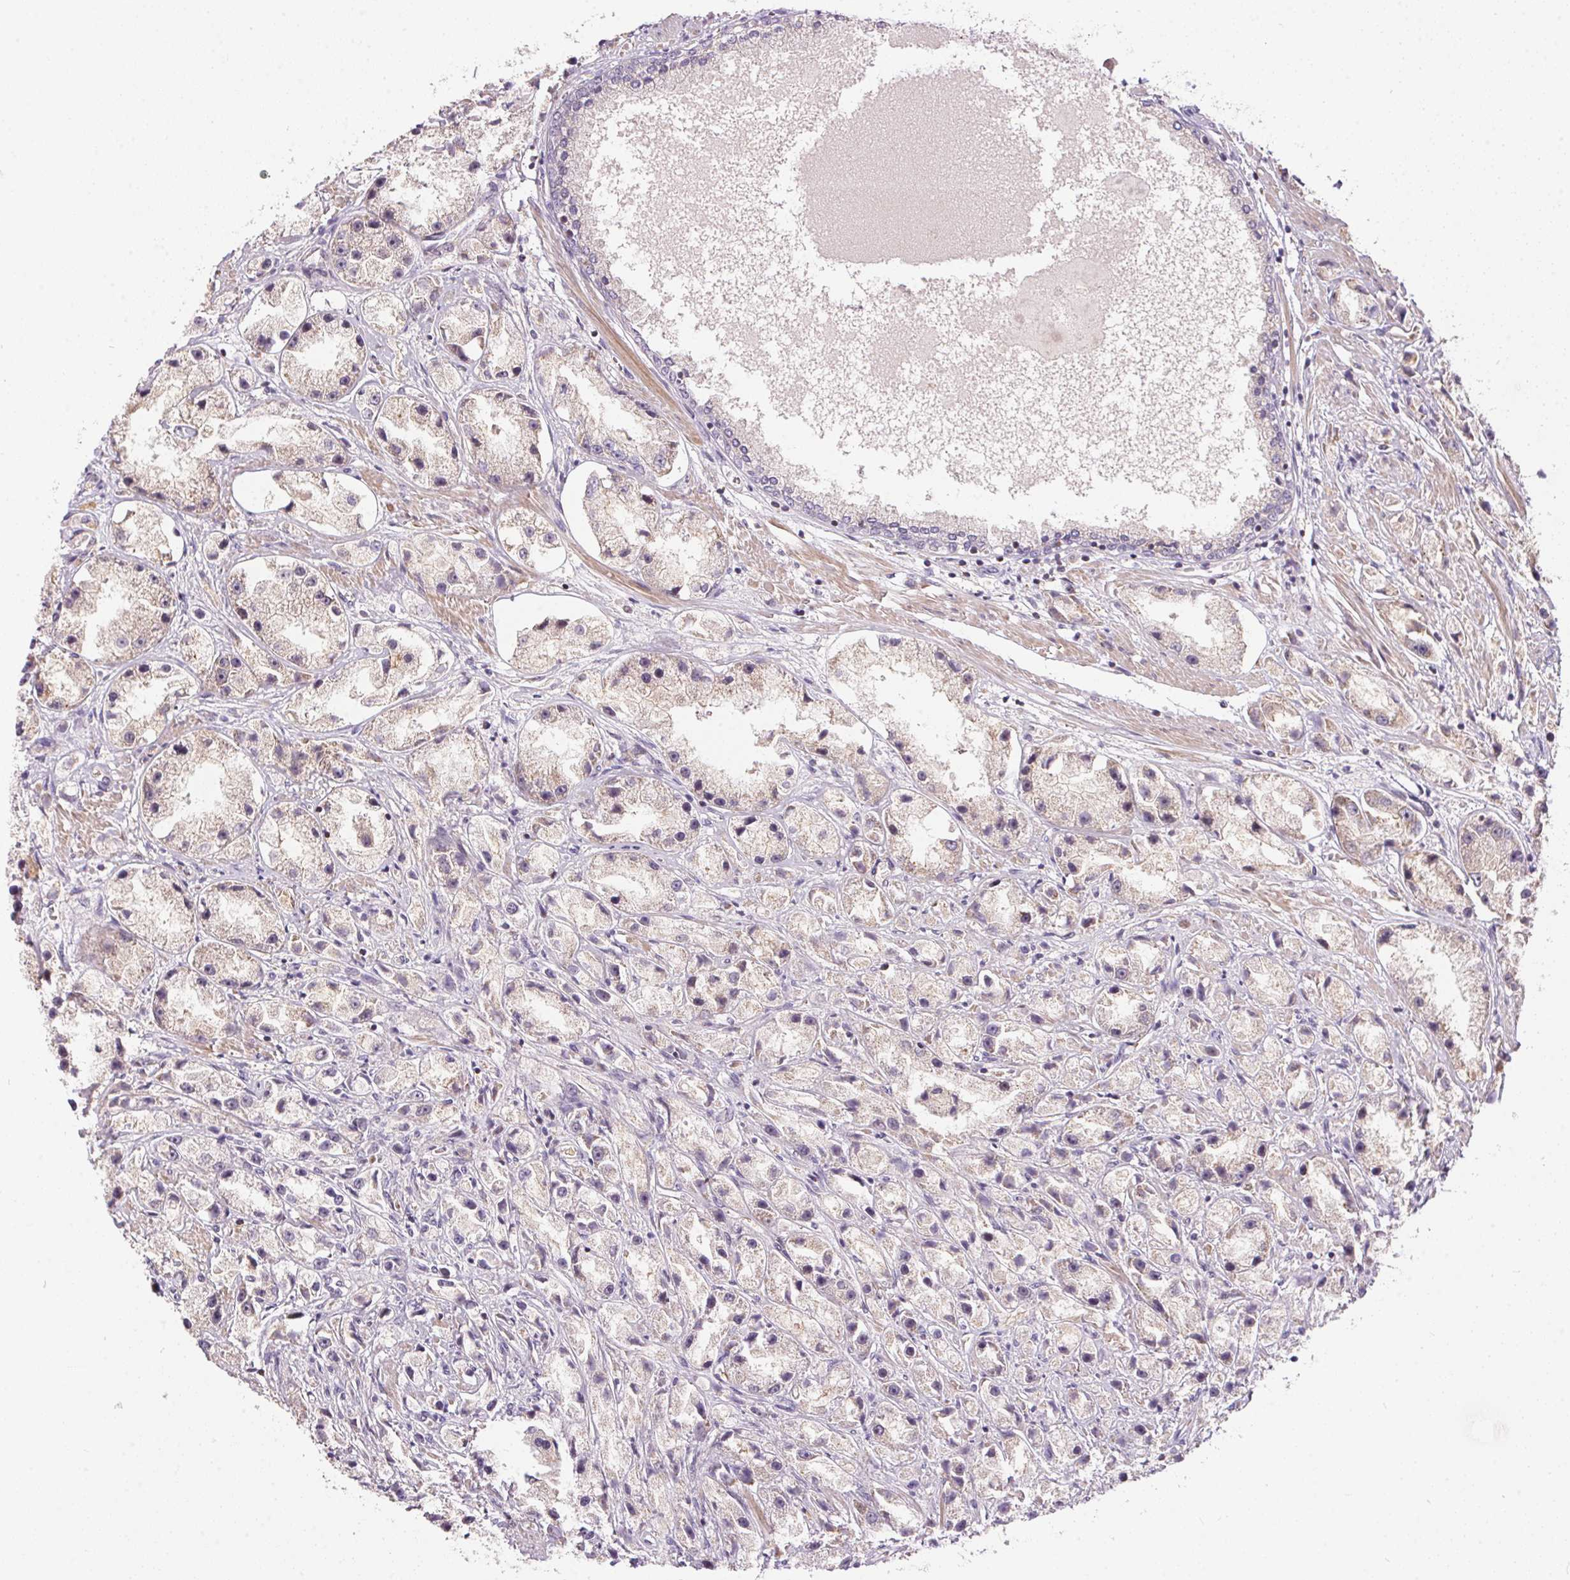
{"staining": {"intensity": "weak", "quantity": "25%-75%", "location": "cytoplasmic/membranous"}, "tissue": "prostate cancer", "cell_type": "Tumor cells", "image_type": "cancer", "snomed": [{"axis": "morphology", "description": "Adenocarcinoma, High grade"}, {"axis": "topography", "description": "Prostate"}], "caption": "DAB (3,3'-diaminobenzidine) immunohistochemical staining of prostate adenocarcinoma (high-grade) shows weak cytoplasmic/membranous protein expression in about 25%-75% of tumor cells.", "gene": "UNC13B", "patient": {"sex": "male", "age": 67}}